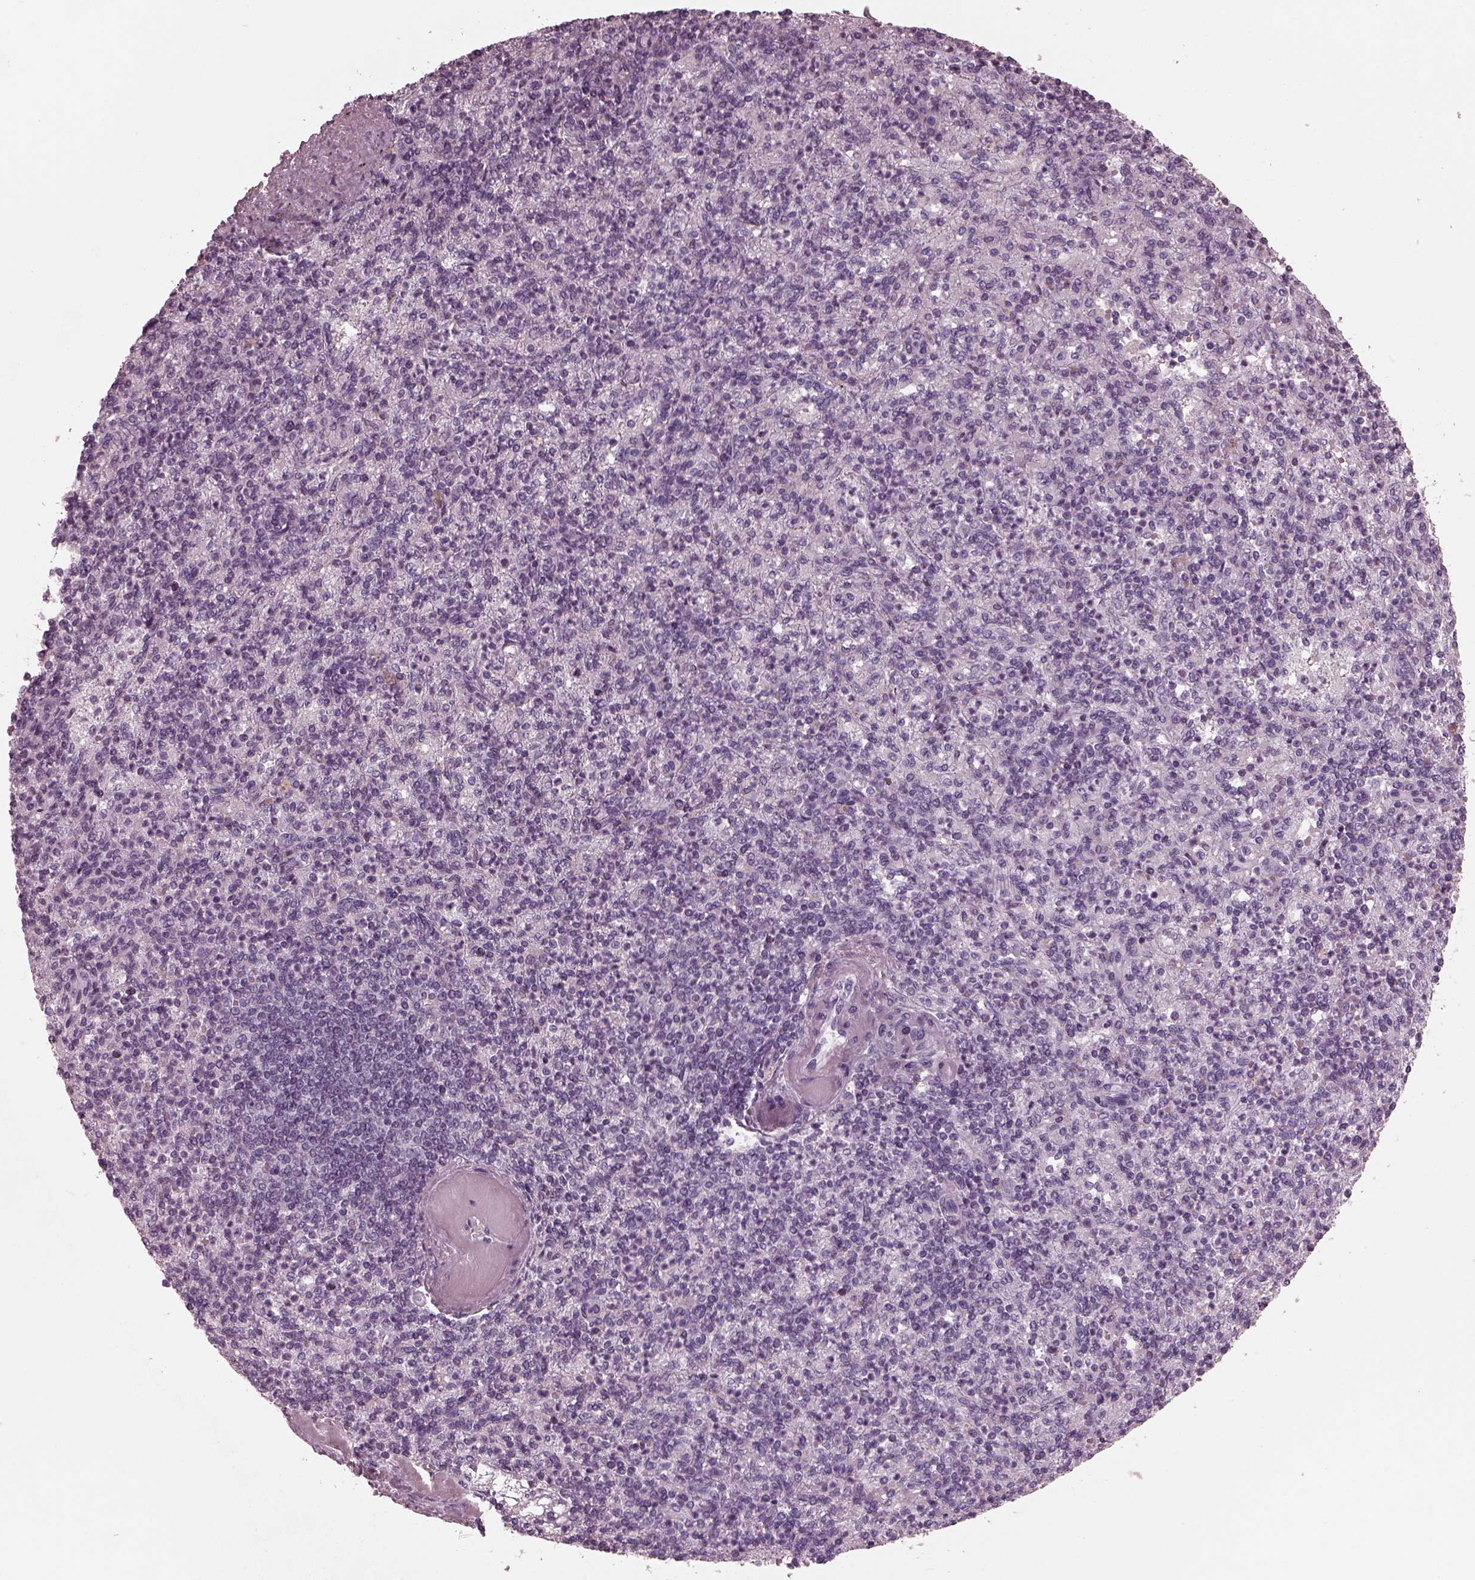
{"staining": {"intensity": "negative", "quantity": "none", "location": "none"}, "tissue": "spleen", "cell_type": "Cells in red pulp", "image_type": "normal", "snomed": [{"axis": "morphology", "description": "Normal tissue, NOS"}, {"axis": "topography", "description": "Spleen"}], "caption": "There is no significant positivity in cells in red pulp of spleen. (Brightfield microscopy of DAB immunohistochemistry (IHC) at high magnification).", "gene": "RCVRN", "patient": {"sex": "female", "age": 74}}